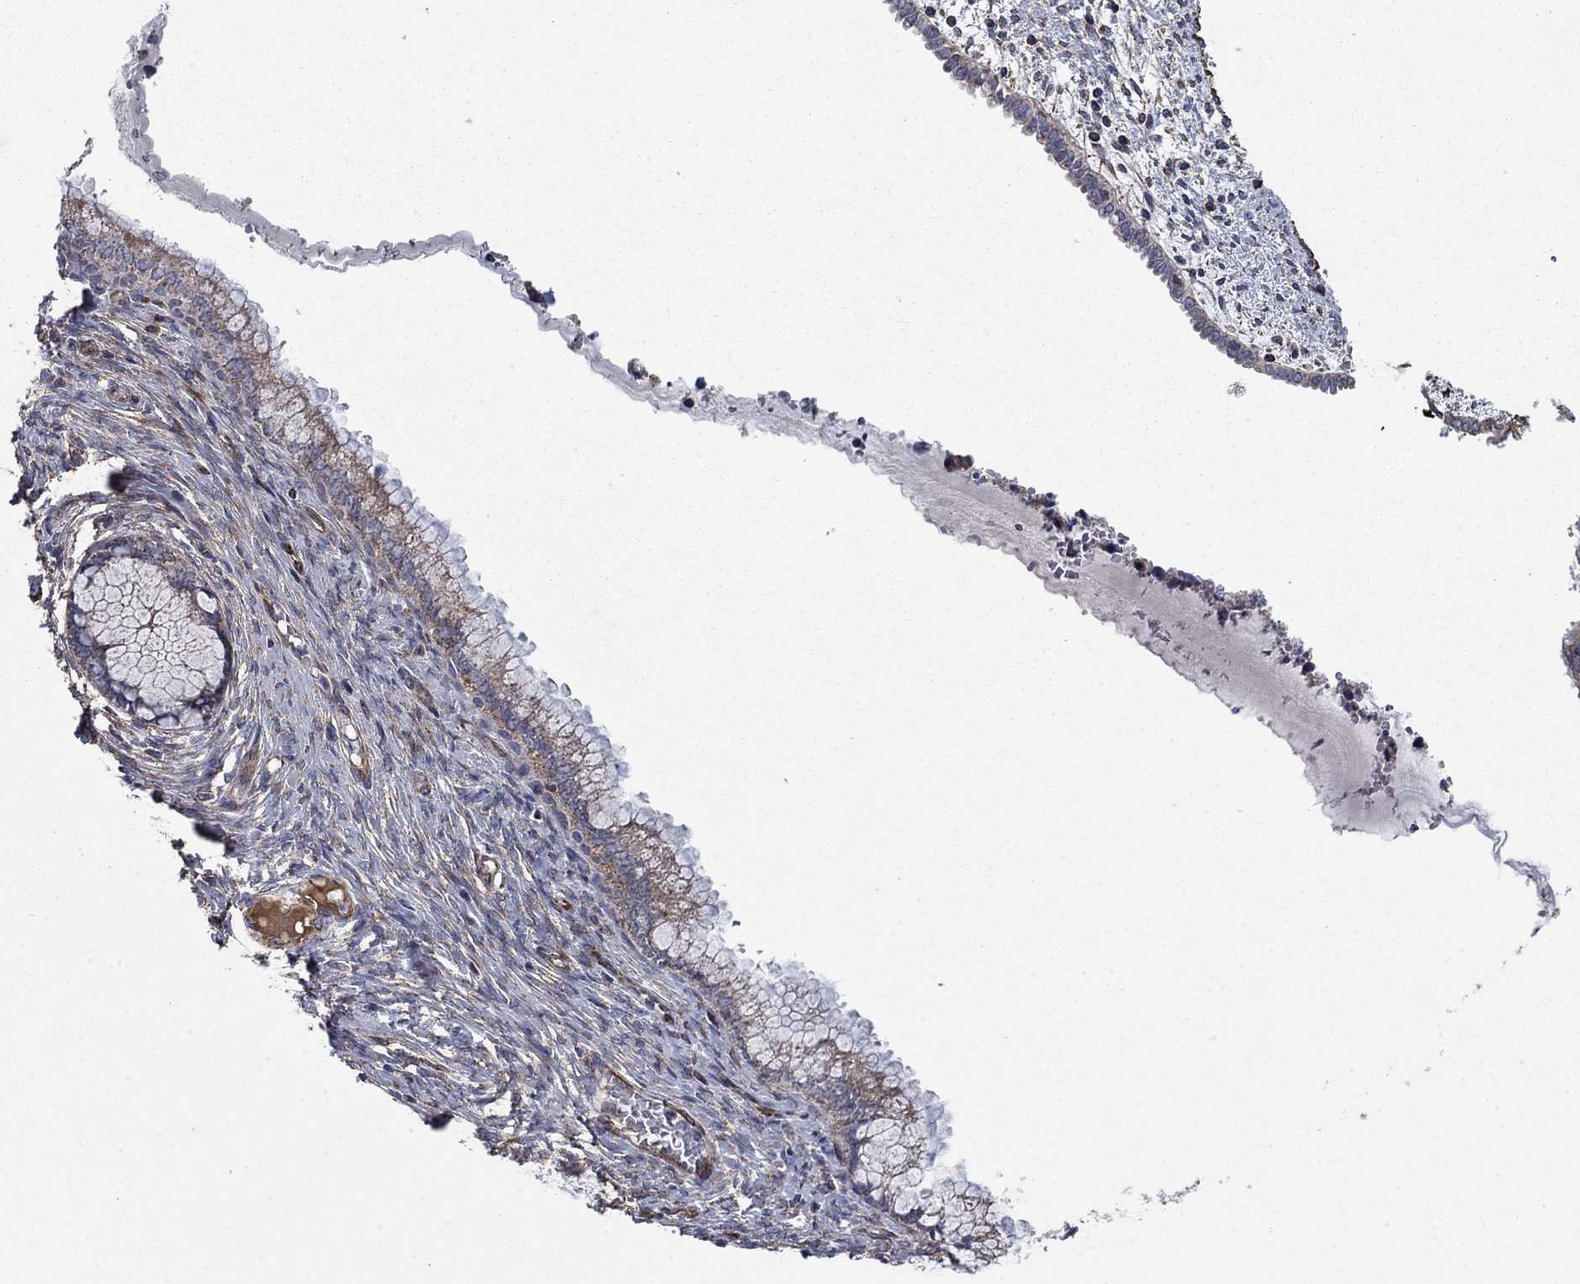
{"staining": {"intensity": "moderate", "quantity": "<25%", "location": "cytoplasmic/membranous"}, "tissue": "cervical cancer", "cell_type": "Tumor cells", "image_type": "cancer", "snomed": [{"axis": "morphology", "description": "Squamous cell carcinoma, NOS"}, {"axis": "topography", "description": "Cervix"}], "caption": "Cervical cancer (squamous cell carcinoma) stained with IHC reveals moderate cytoplasmic/membranous positivity in approximately <25% of tumor cells.", "gene": "NDUFC1", "patient": {"sex": "female", "age": 63}}